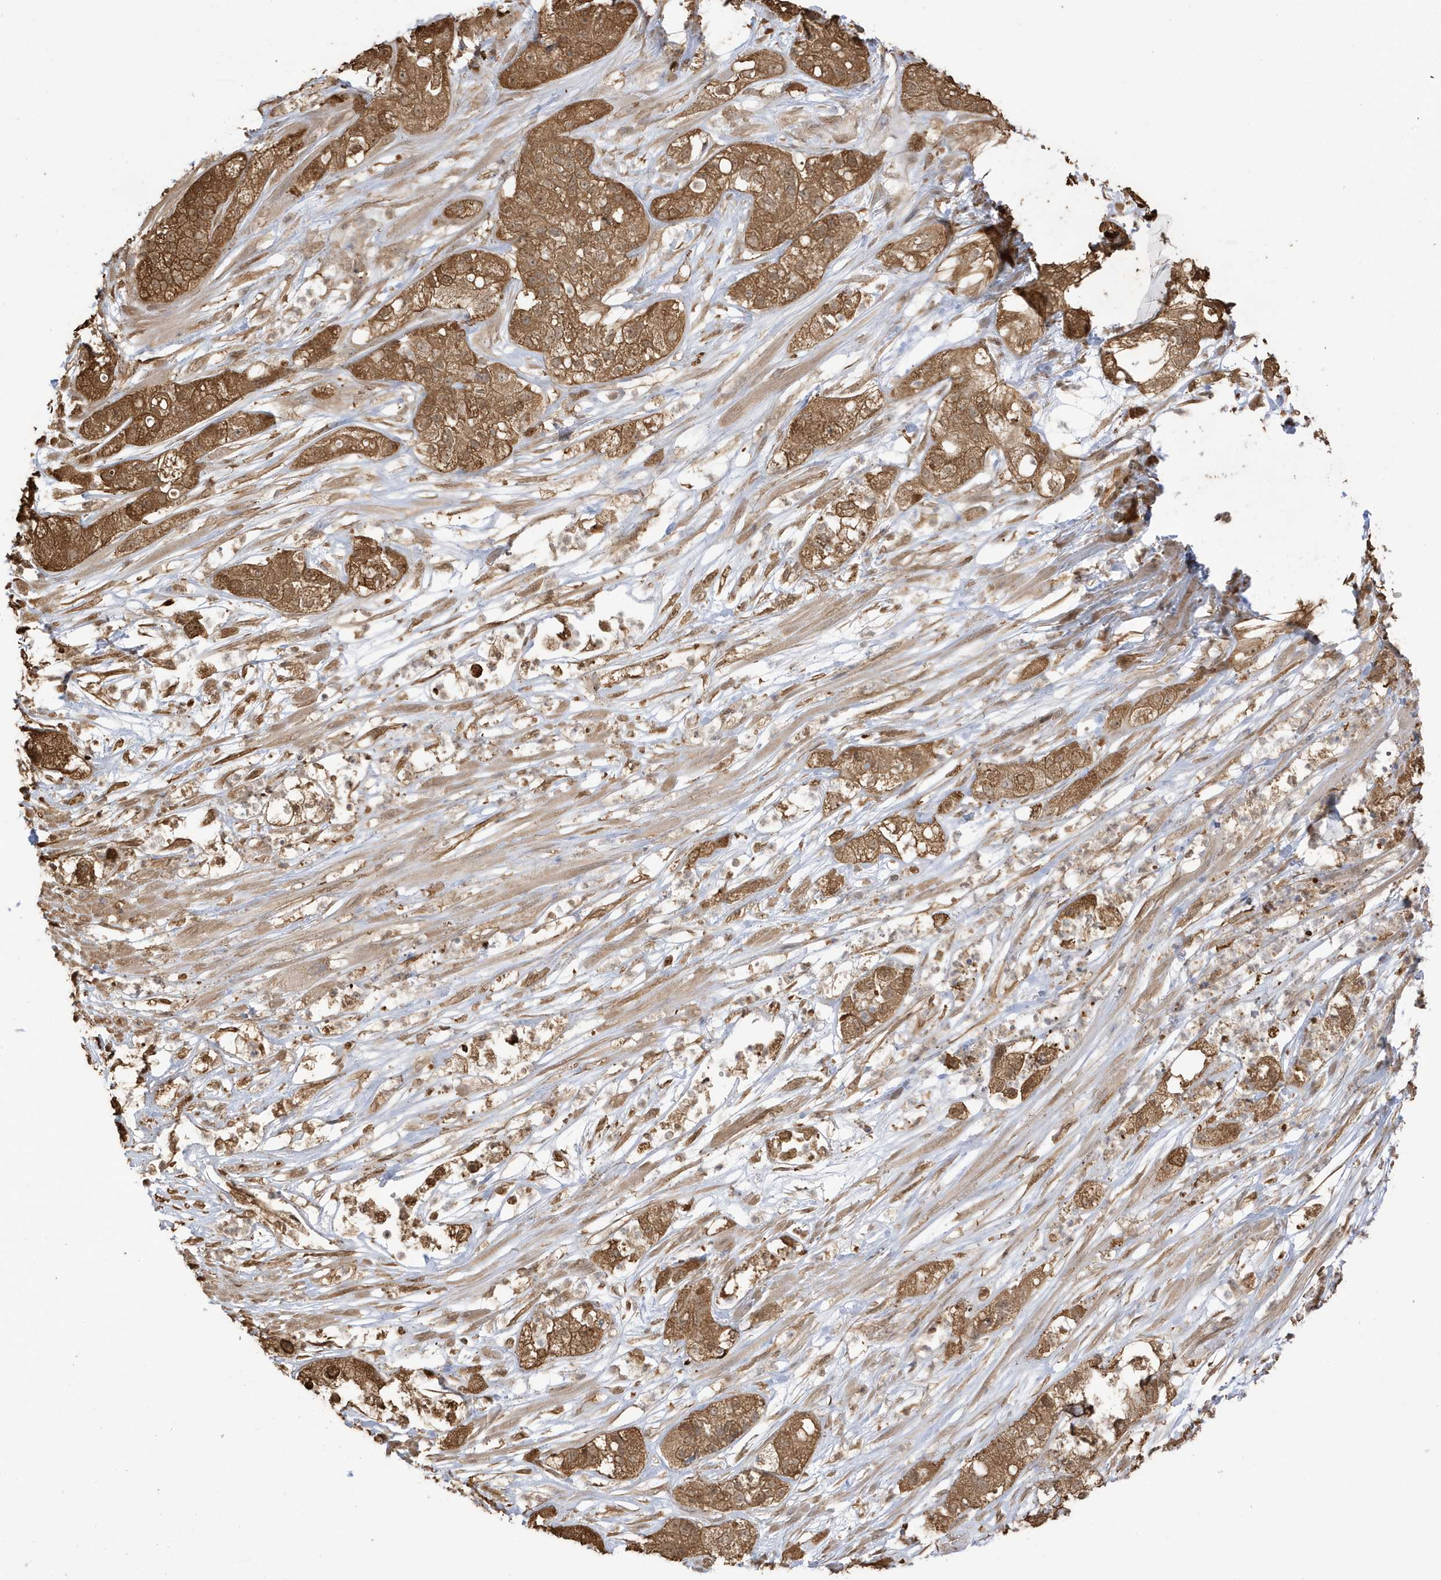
{"staining": {"intensity": "moderate", "quantity": ">75%", "location": "cytoplasmic/membranous"}, "tissue": "pancreatic cancer", "cell_type": "Tumor cells", "image_type": "cancer", "snomed": [{"axis": "morphology", "description": "Adenocarcinoma, NOS"}, {"axis": "topography", "description": "Pancreas"}], "caption": "Adenocarcinoma (pancreatic) was stained to show a protein in brown. There is medium levels of moderate cytoplasmic/membranous staining in about >75% of tumor cells.", "gene": "AZI2", "patient": {"sex": "female", "age": 78}}